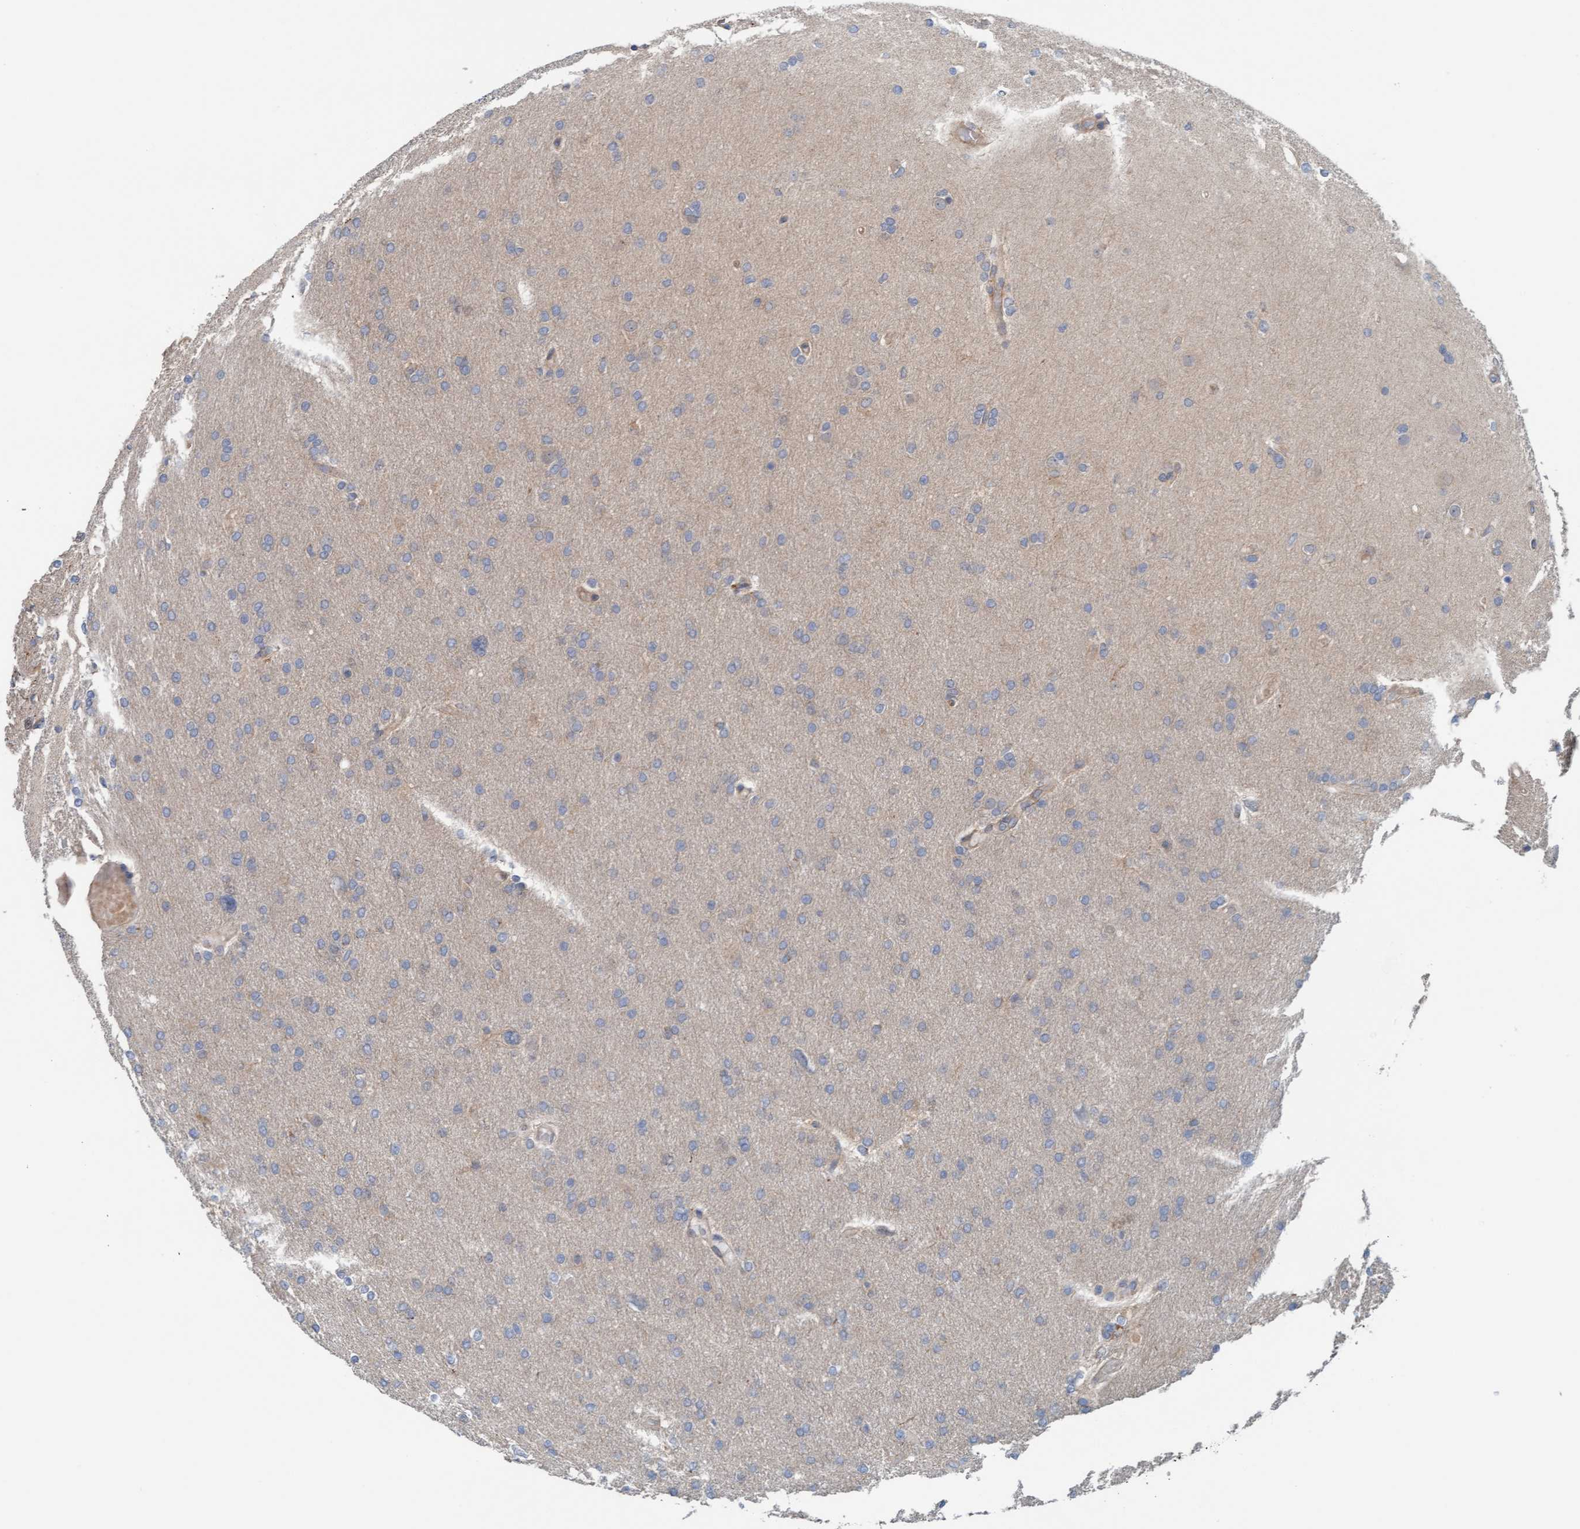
{"staining": {"intensity": "negative", "quantity": "none", "location": "none"}, "tissue": "glioma", "cell_type": "Tumor cells", "image_type": "cancer", "snomed": [{"axis": "morphology", "description": "Glioma, malignant, High grade"}, {"axis": "topography", "description": "Cerebral cortex"}], "caption": "There is no significant staining in tumor cells of glioma.", "gene": "UBAP1", "patient": {"sex": "female", "age": 36}}